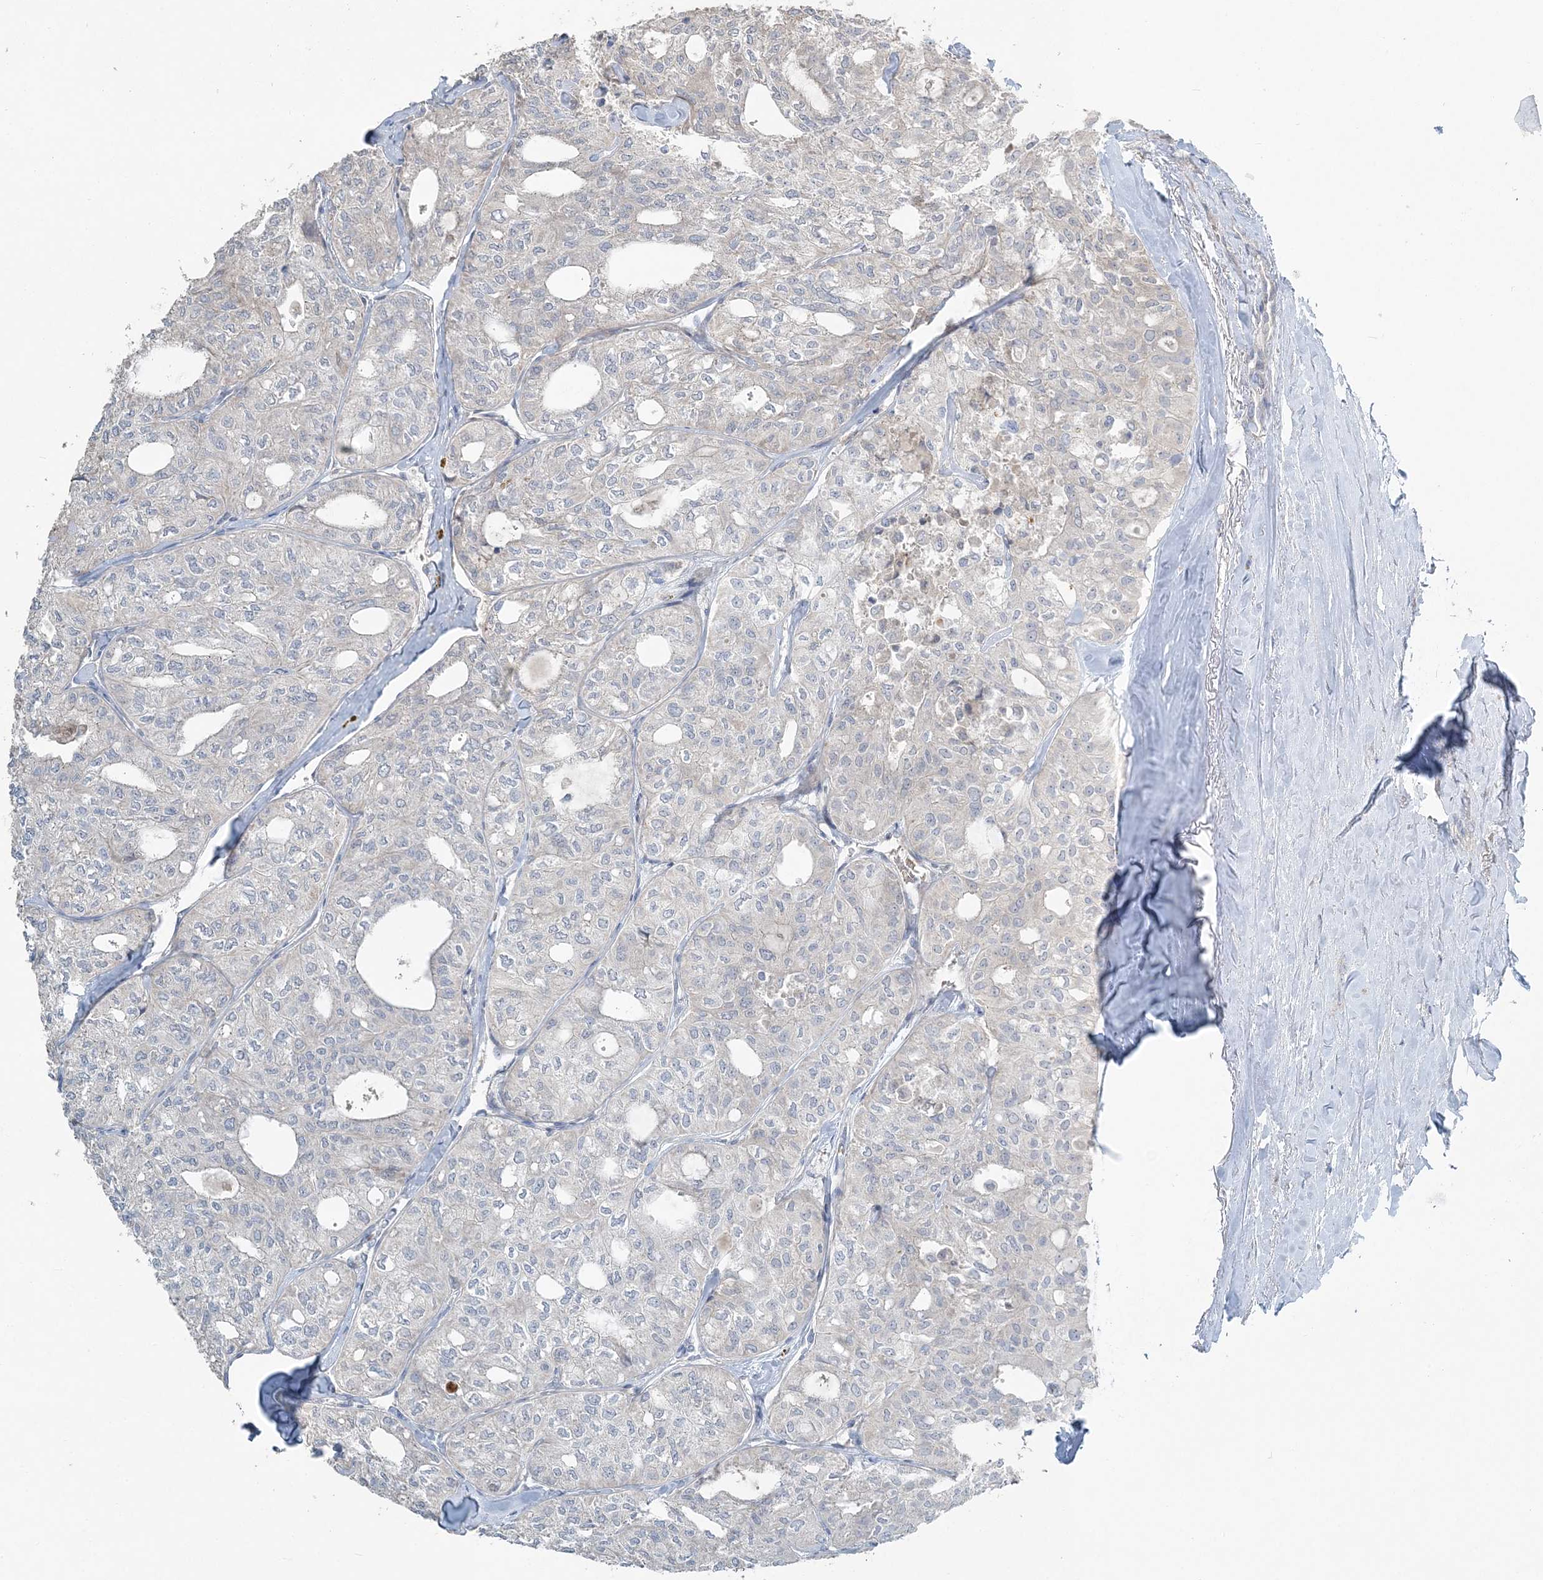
{"staining": {"intensity": "negative", "quantity": "none", "location": "none"}, "tissue": "thyroid cancer", "cell_type": "Tumor cells", "image_type": "cancer", "snomed": [{"axis": "morphology", "description": "Follicular adenoma carcinoma, NOS"}, {"axis": "topography", "description": "Thyroid gland"}], "caption": "An immunohistochemistry photomicrograph of thyroid follicular adenoma carcinoma is shown. There is no staining in tumor cells of thyroid follicular adenoma carcinoma.", "gene": "SLC4A10", "patient": {"sex": "male", "age": 75}}